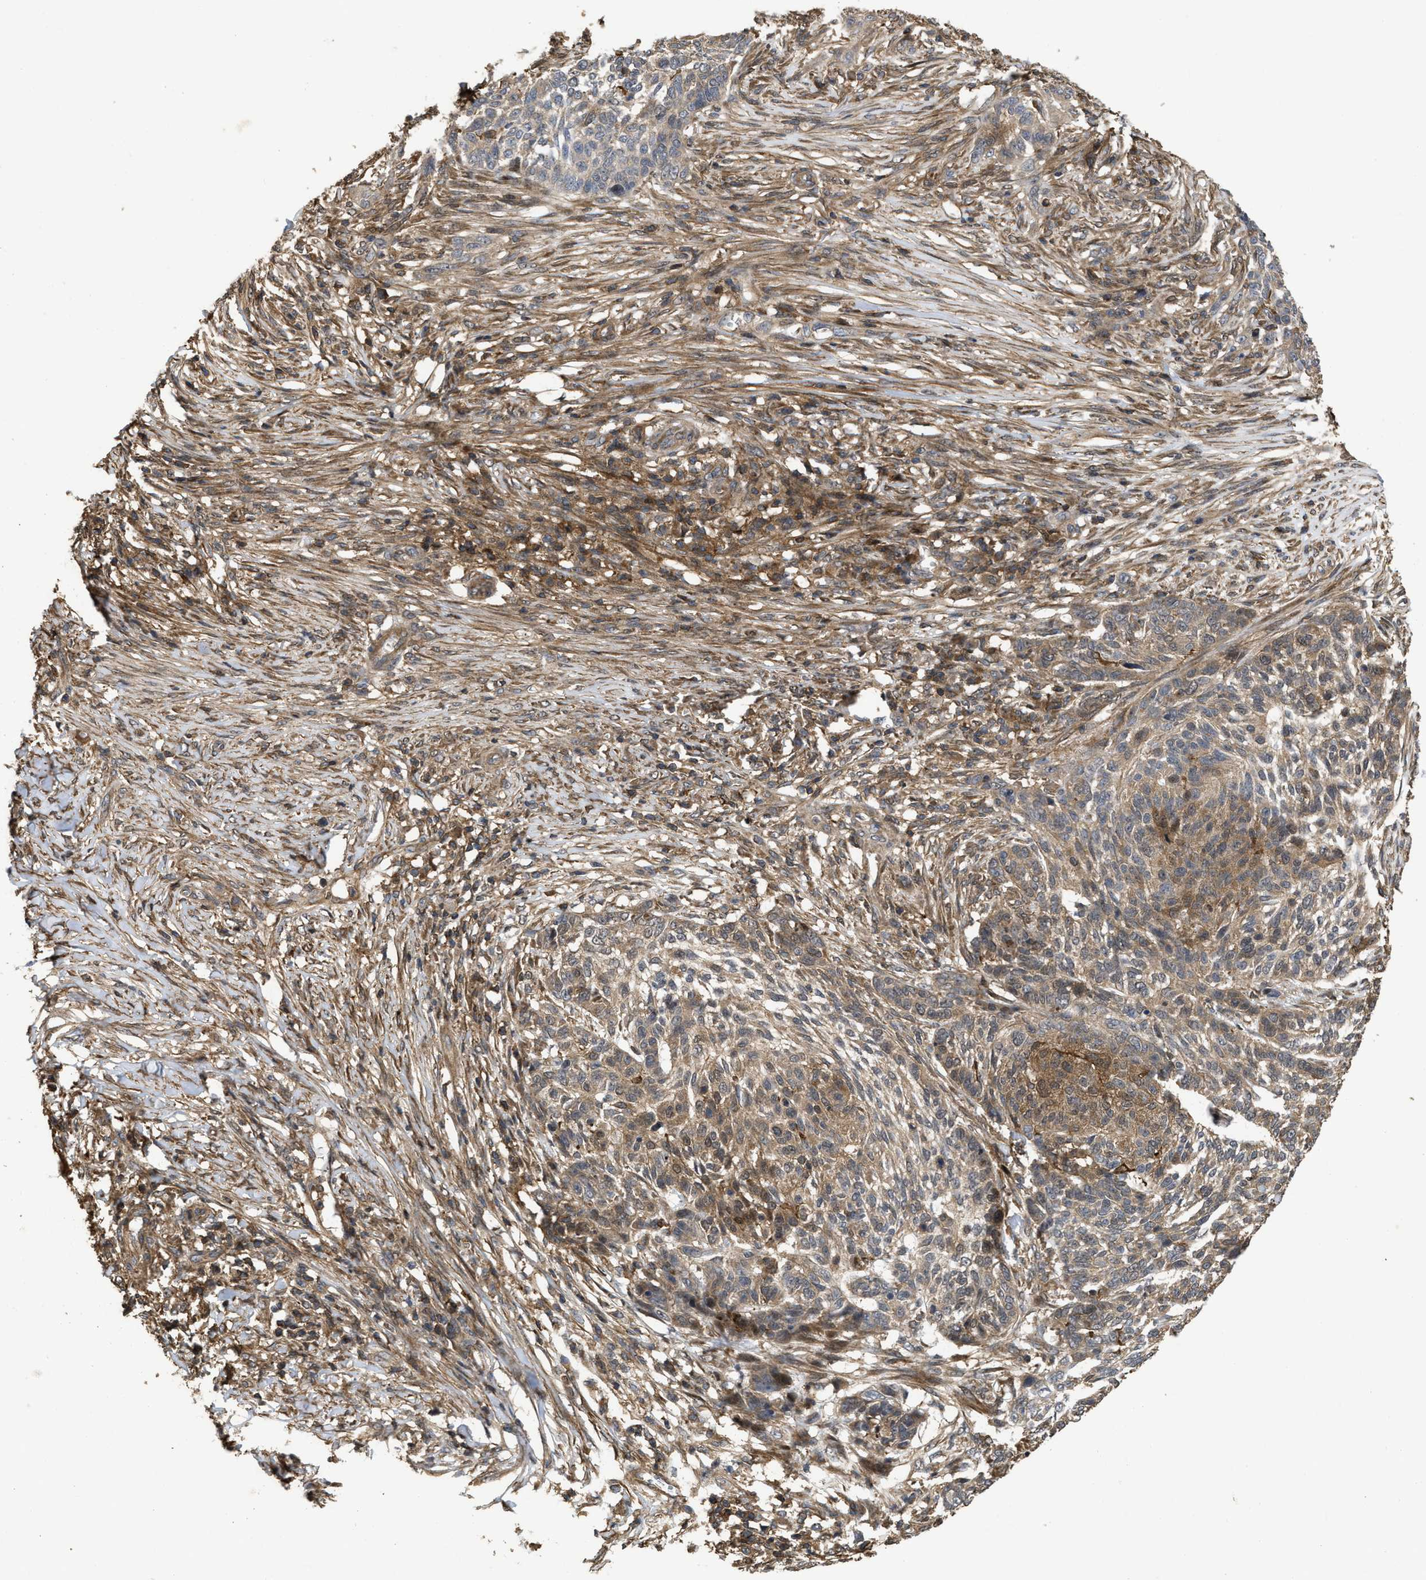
{"staining": {"intensity": "moderate", "quantity": "25%-75%", "location": "cytoplasmic/membranous"}, "tissue": "skin cancer", "cell_type": "Tumor cells", "image_type": "cancer", "snomed": [{"axis": "morphology", "description": "Basal cell carcinoma"}, {"axis": "topography", "description": "Skin"}], "caption": "About 25%-75% of tumor cells in basal cell carcinoma (skin) demonstrate moderate cytoplasmic/membranous protein expression as visualized by brown immunohistochemical staining.", "gene": "CBR3", "patient": {"sex": "male", "age": 85}}